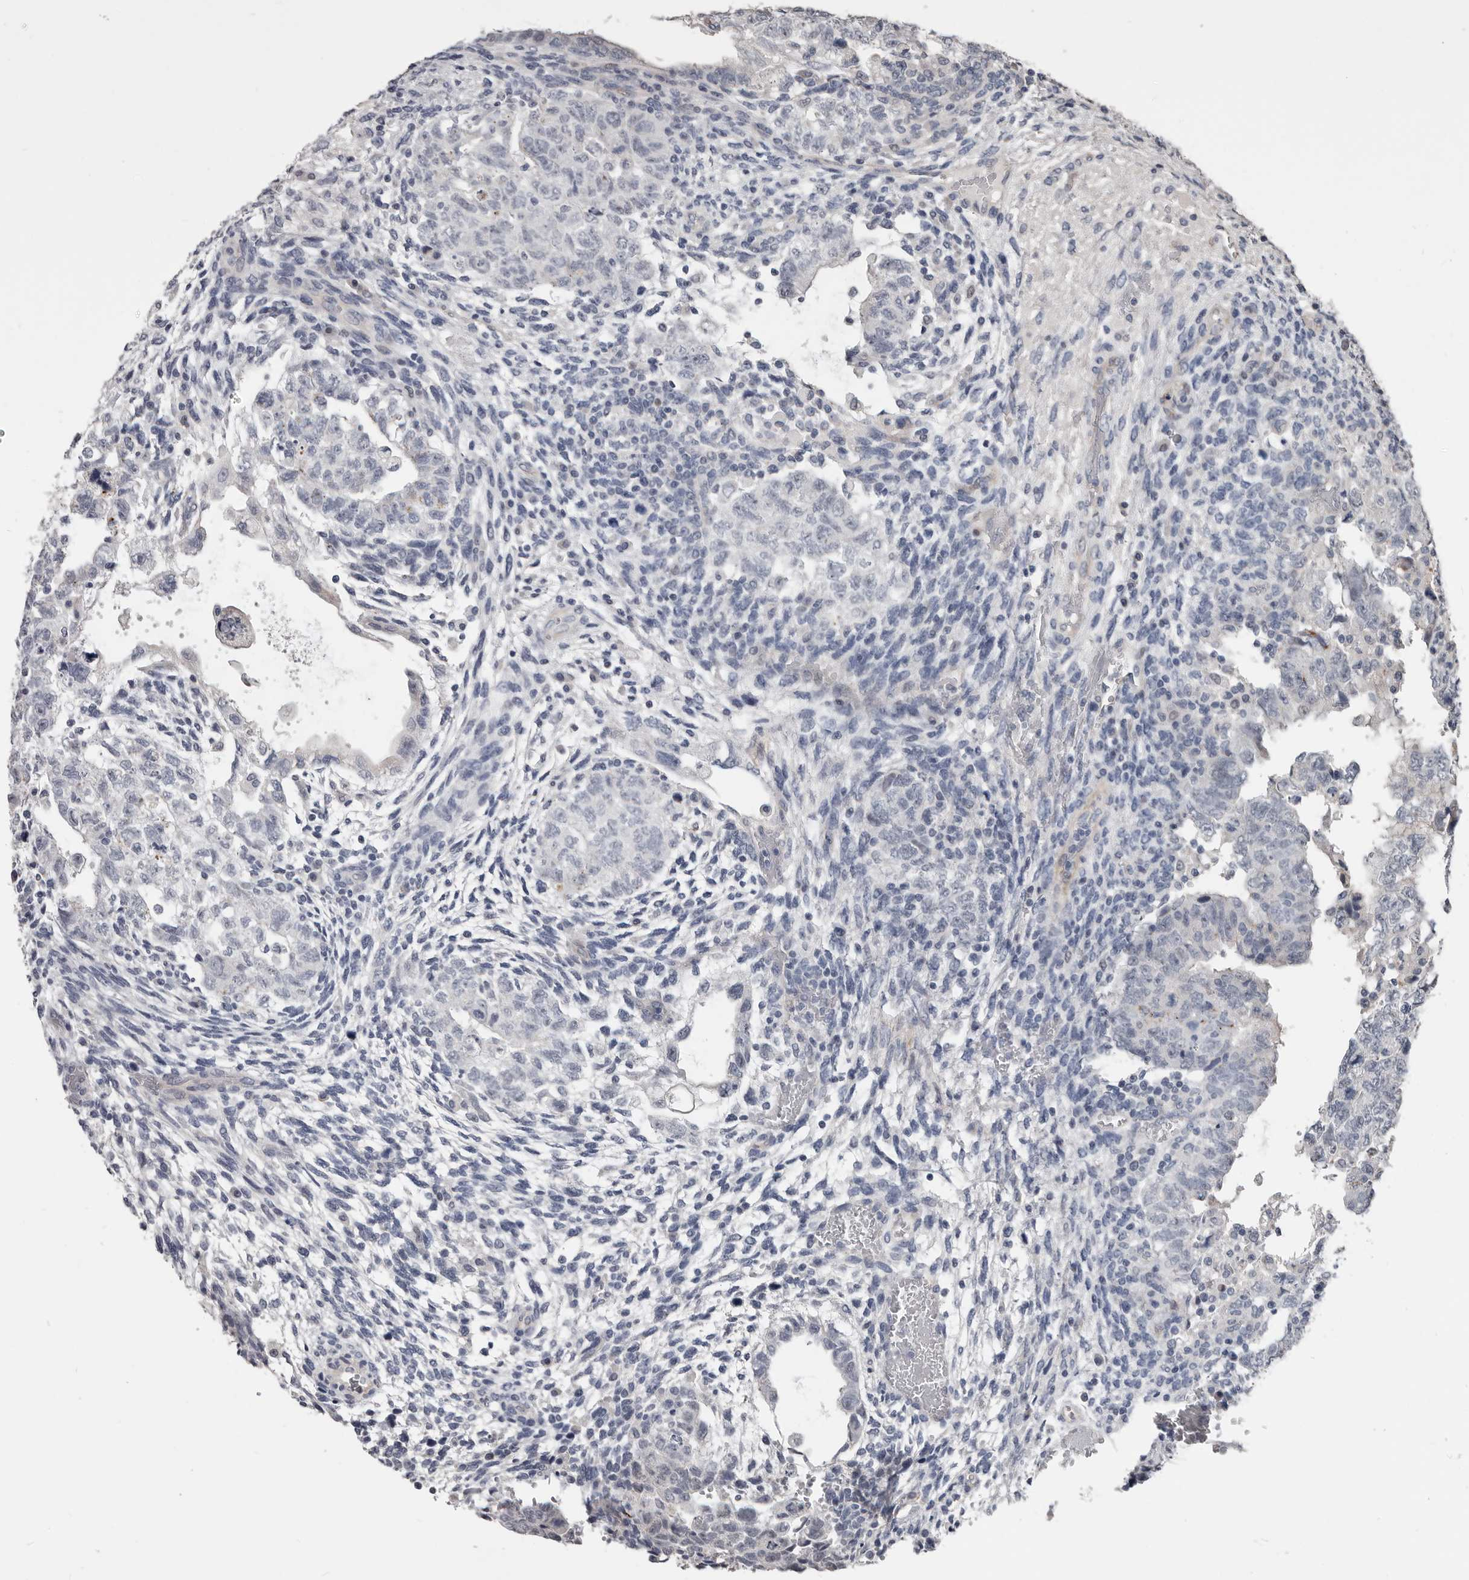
{"staining": {"intensity": "negative", "quantity": "none", "location": "none"}, "tissue": "testis cancer", "cell_type": "Tumor cells", "image_type": "cancer", "snomed": [{"axis": "morphology", "description": "Carcinoma, Embryonal, NOS"}, {"axis": "topography", "description": "Testis"}], "caption": "A high-resolution histopathology image shows IHC staining of embryonal carcinoma (testis), which shows no significant expression in tumor cells.", "gene": "RNF217", "patient": {"sex": "male", "age": 36}}